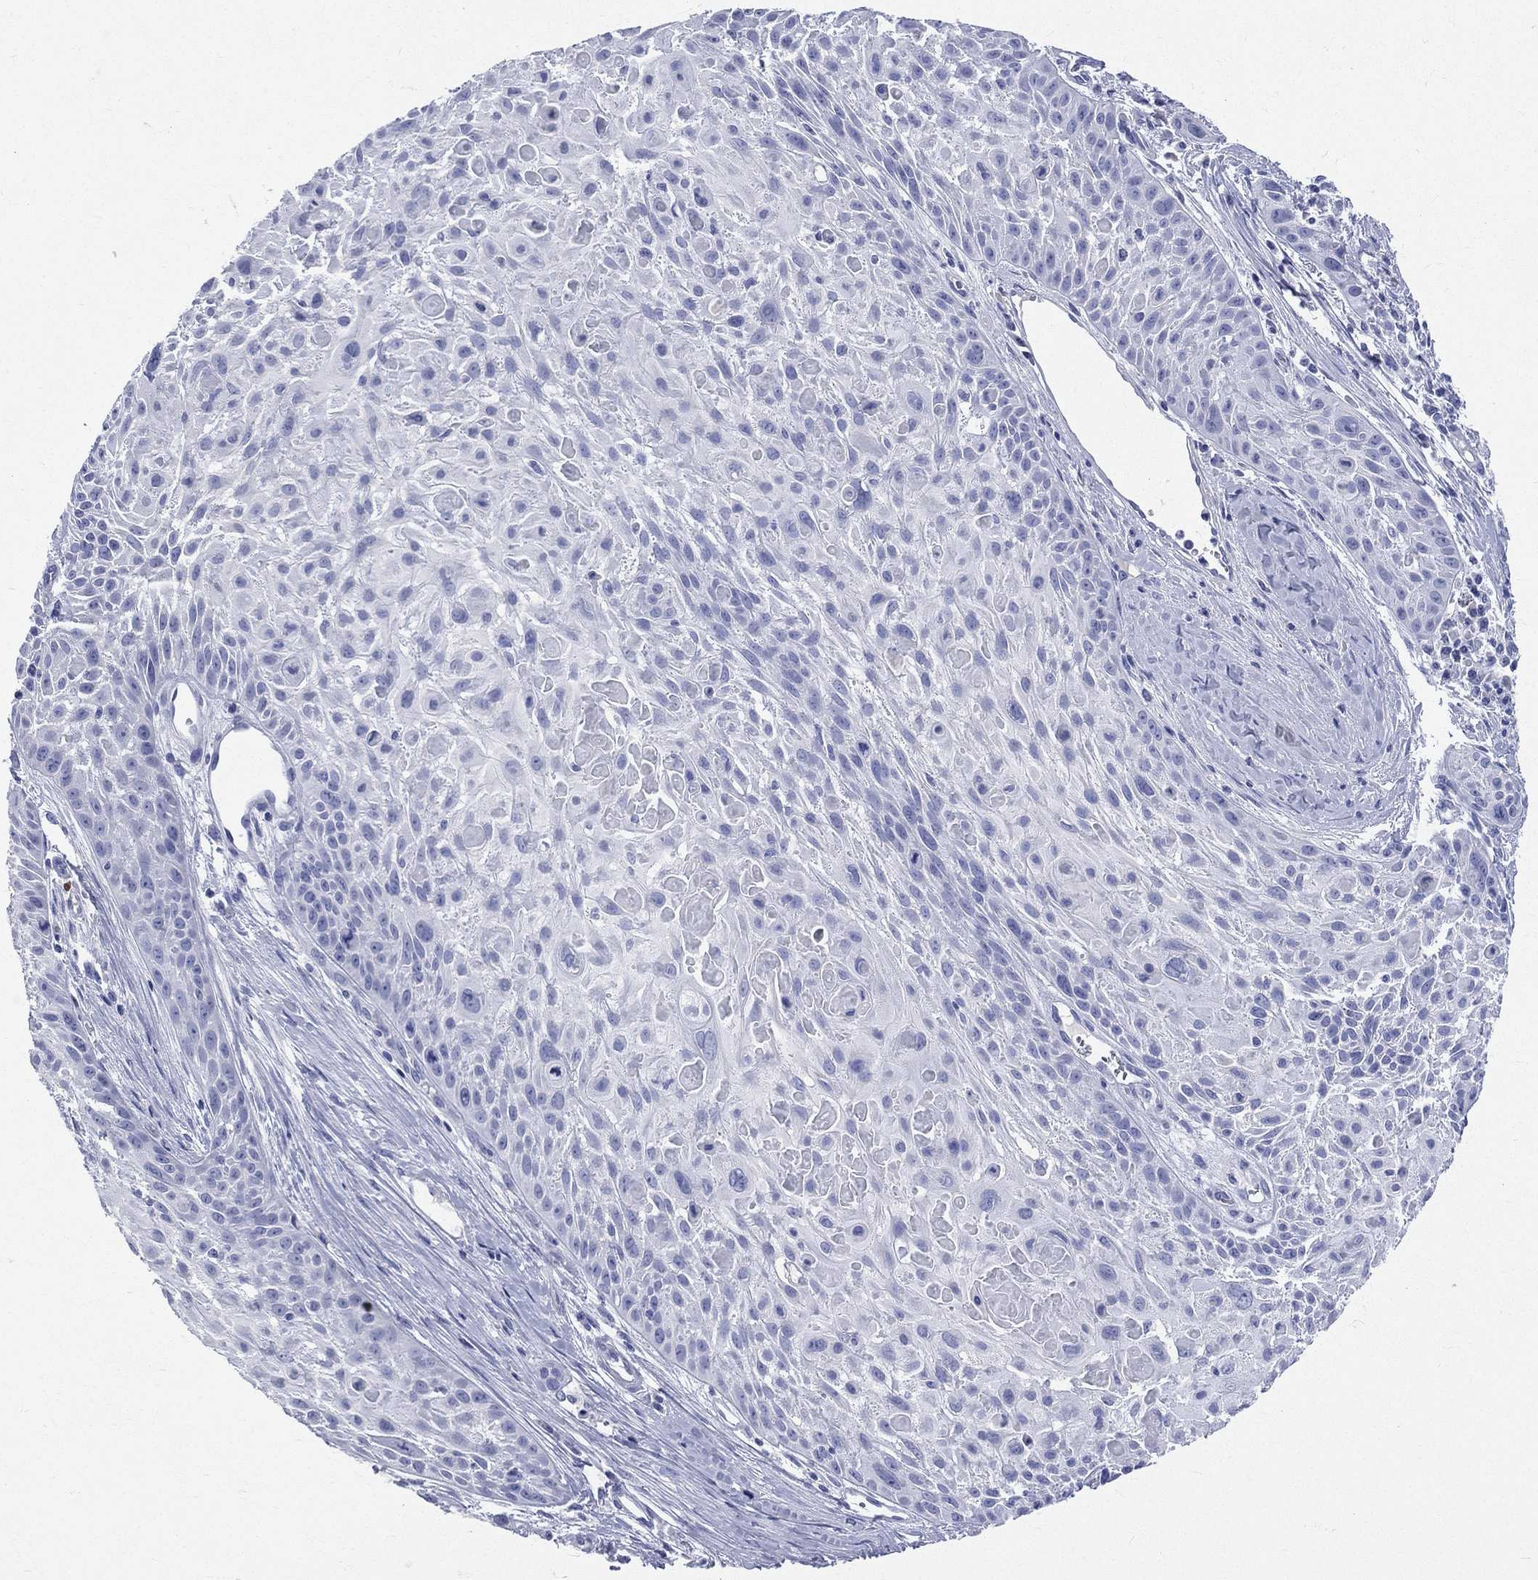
{"staining": {"intensity": "negative", "quantity": "none", "location": "none"}, "tissue": "skin cancer", "cell_type": "Tumor cells", "image_type": "cancer", "snomed": [{"axis": "morphology", "description": "Squamous cell carcinoma, NOS"}, {"axis": "topography", "description": "Skin"}, {"axis": "topography", "description": "Anal"}], "caption": "The histopathology image exhibits no significant positivity in tumor cells of squamous cell carcinoma (skin).", "gene": "CYLC1", "patient": {"sex": "female", "age": 75}}